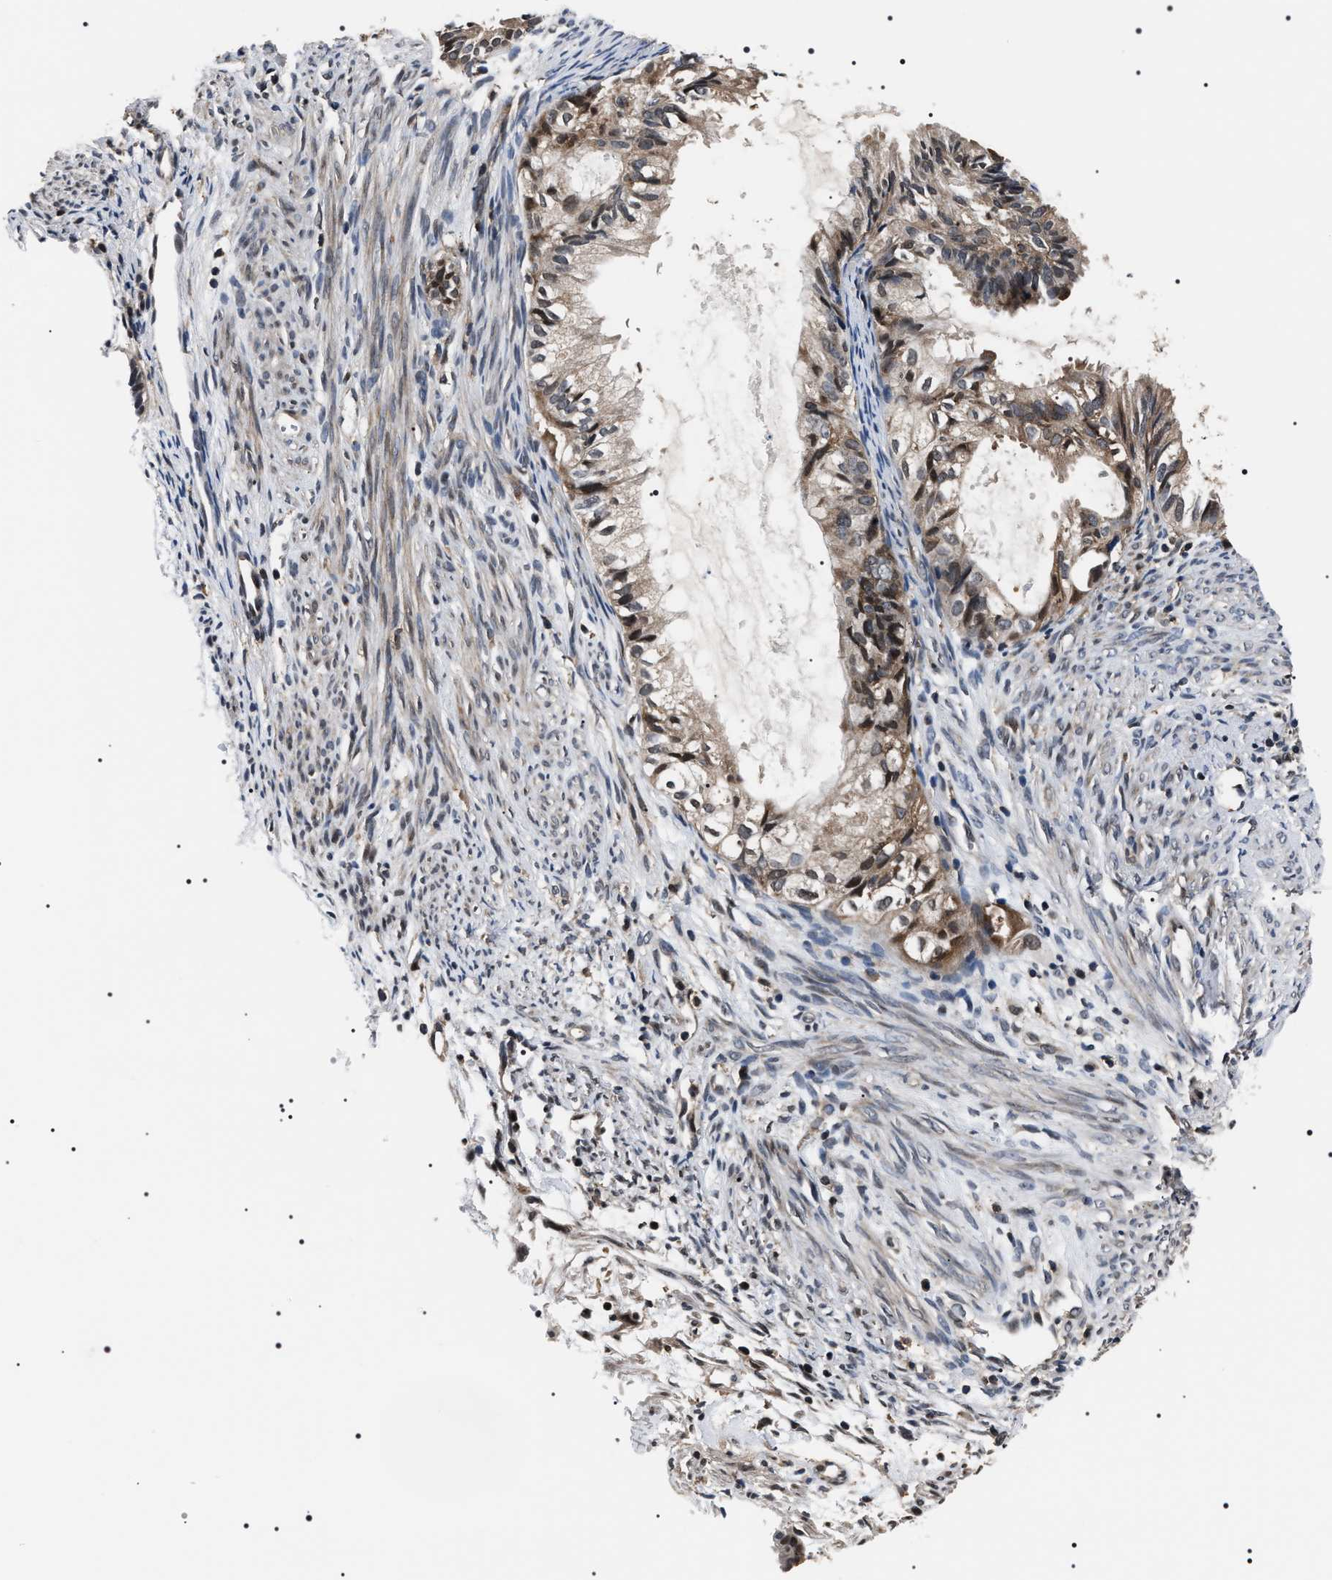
{"staining": {"intensity": "weak", "quantity": ">75%", "location": "cytoplasmic/membranous,nuclear"}, "tissue": "cervical cancer", "cell_type": "Tumor cells", "image_type": "cancer", "snomed": [{"axis": "morphology", "description": "Normal tissue, NOS"}, {"axis": "morphology", "description": "Adenocarcinoma, NOS"}, {"axis": "topography", "description": "Cervix"}, {"axis": "topography", "description": "Endometrium"}], "caption": "Human cervical cancer stained with a brown dye displays weak cytoplasmic/membranous and nuclear positive staining in about >75% of tumor cells.", "gene": "SIPA1", "patient": {"sex": "female", "age": 86}}